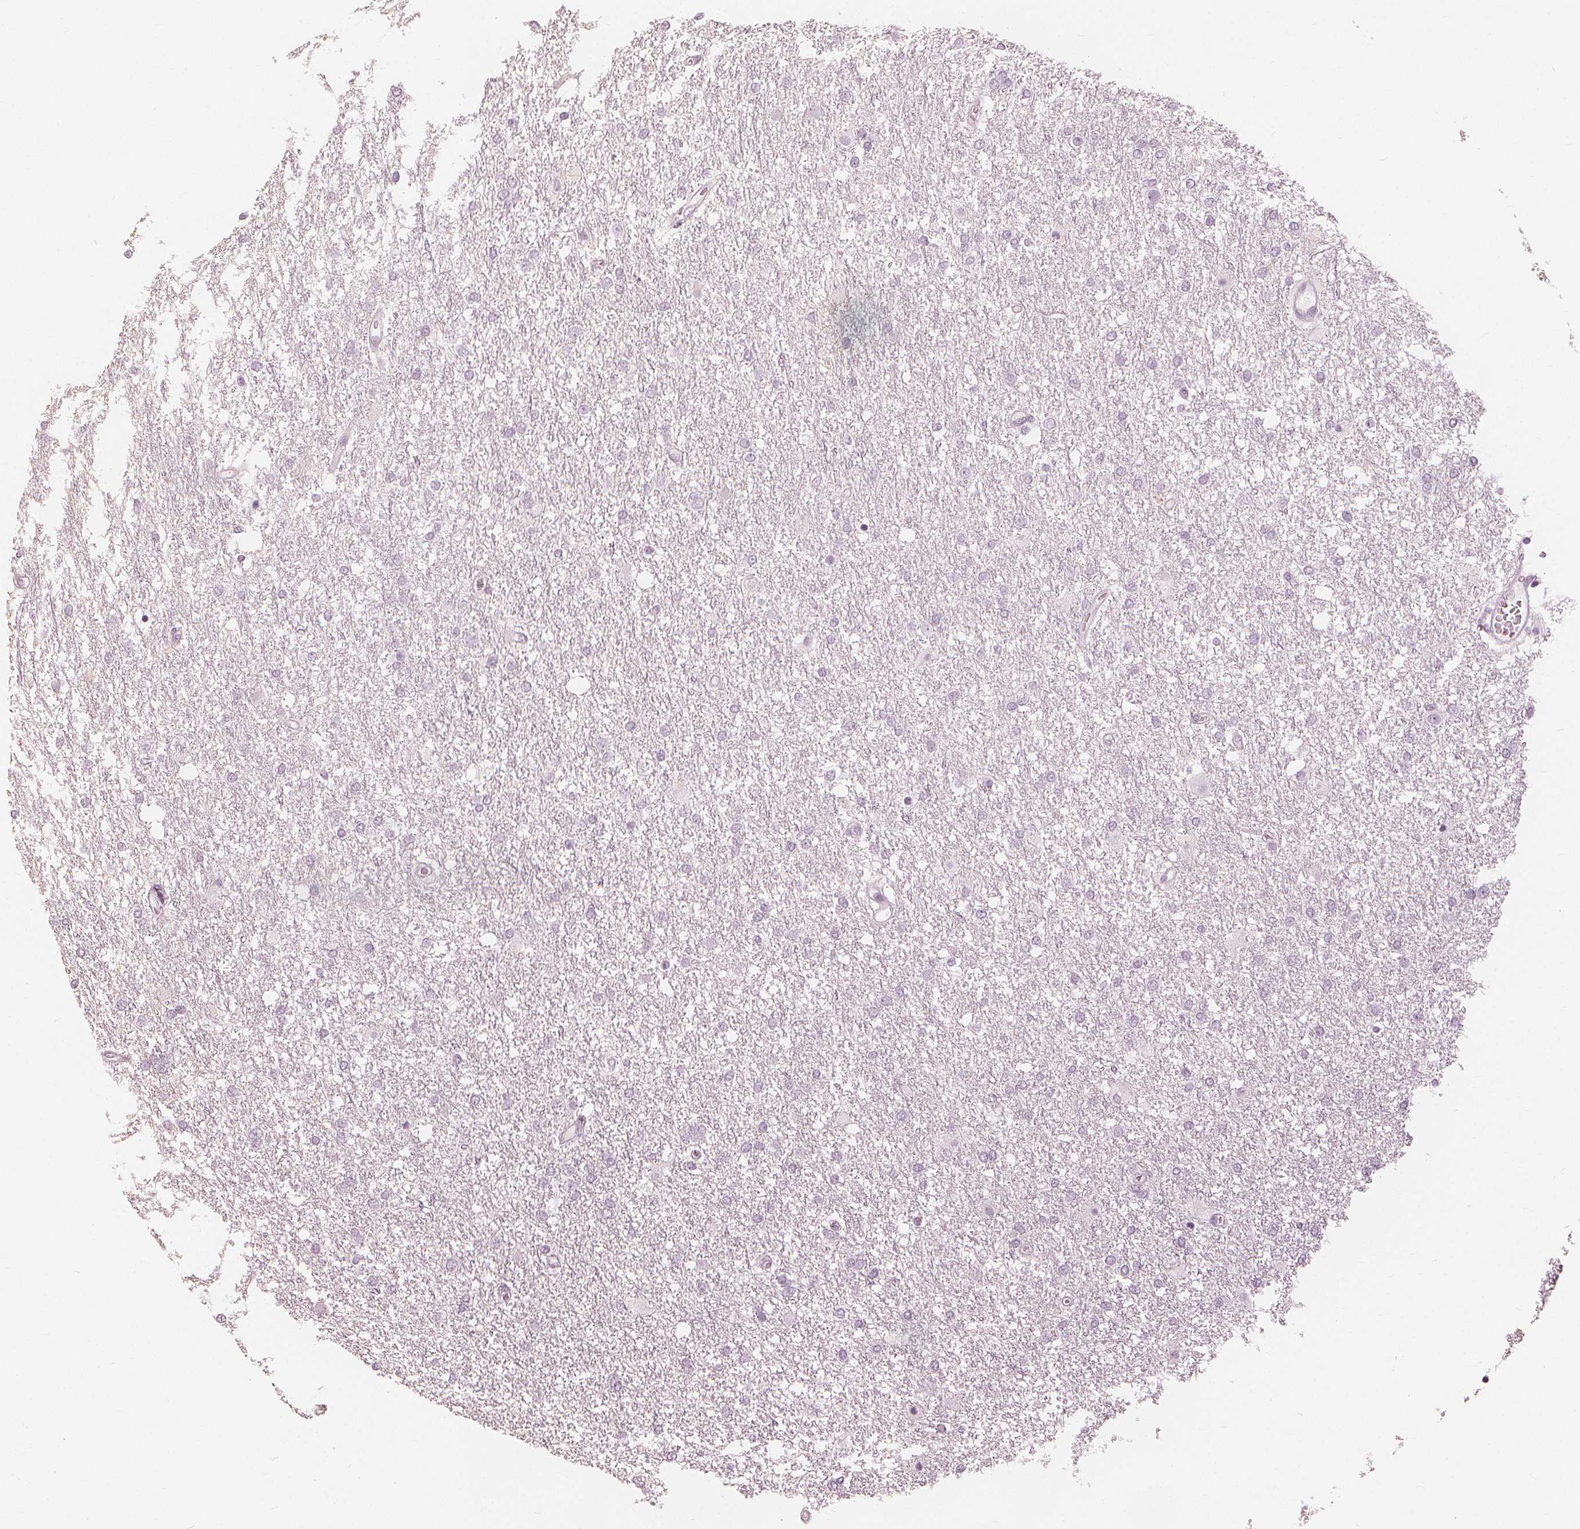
{"staining": {"intensity": "negative", "quantity": "none", "location": "none"}, "tissue": "glioma", "cell_type": "Tumor cells", "image_type": "cancer", "snomed": [{"axis": "morphology", "description": "Glioma, malignant, High grade"}, {"axis": "topography", "description": "Brain"}], "caption": "IHC histopathology image of malignant glioma (high-grade) stained for a protein (brown), which displays no expression in tumor cells.", "gene": "PAEP", "patient": {"sex": "female", "age": 61}}